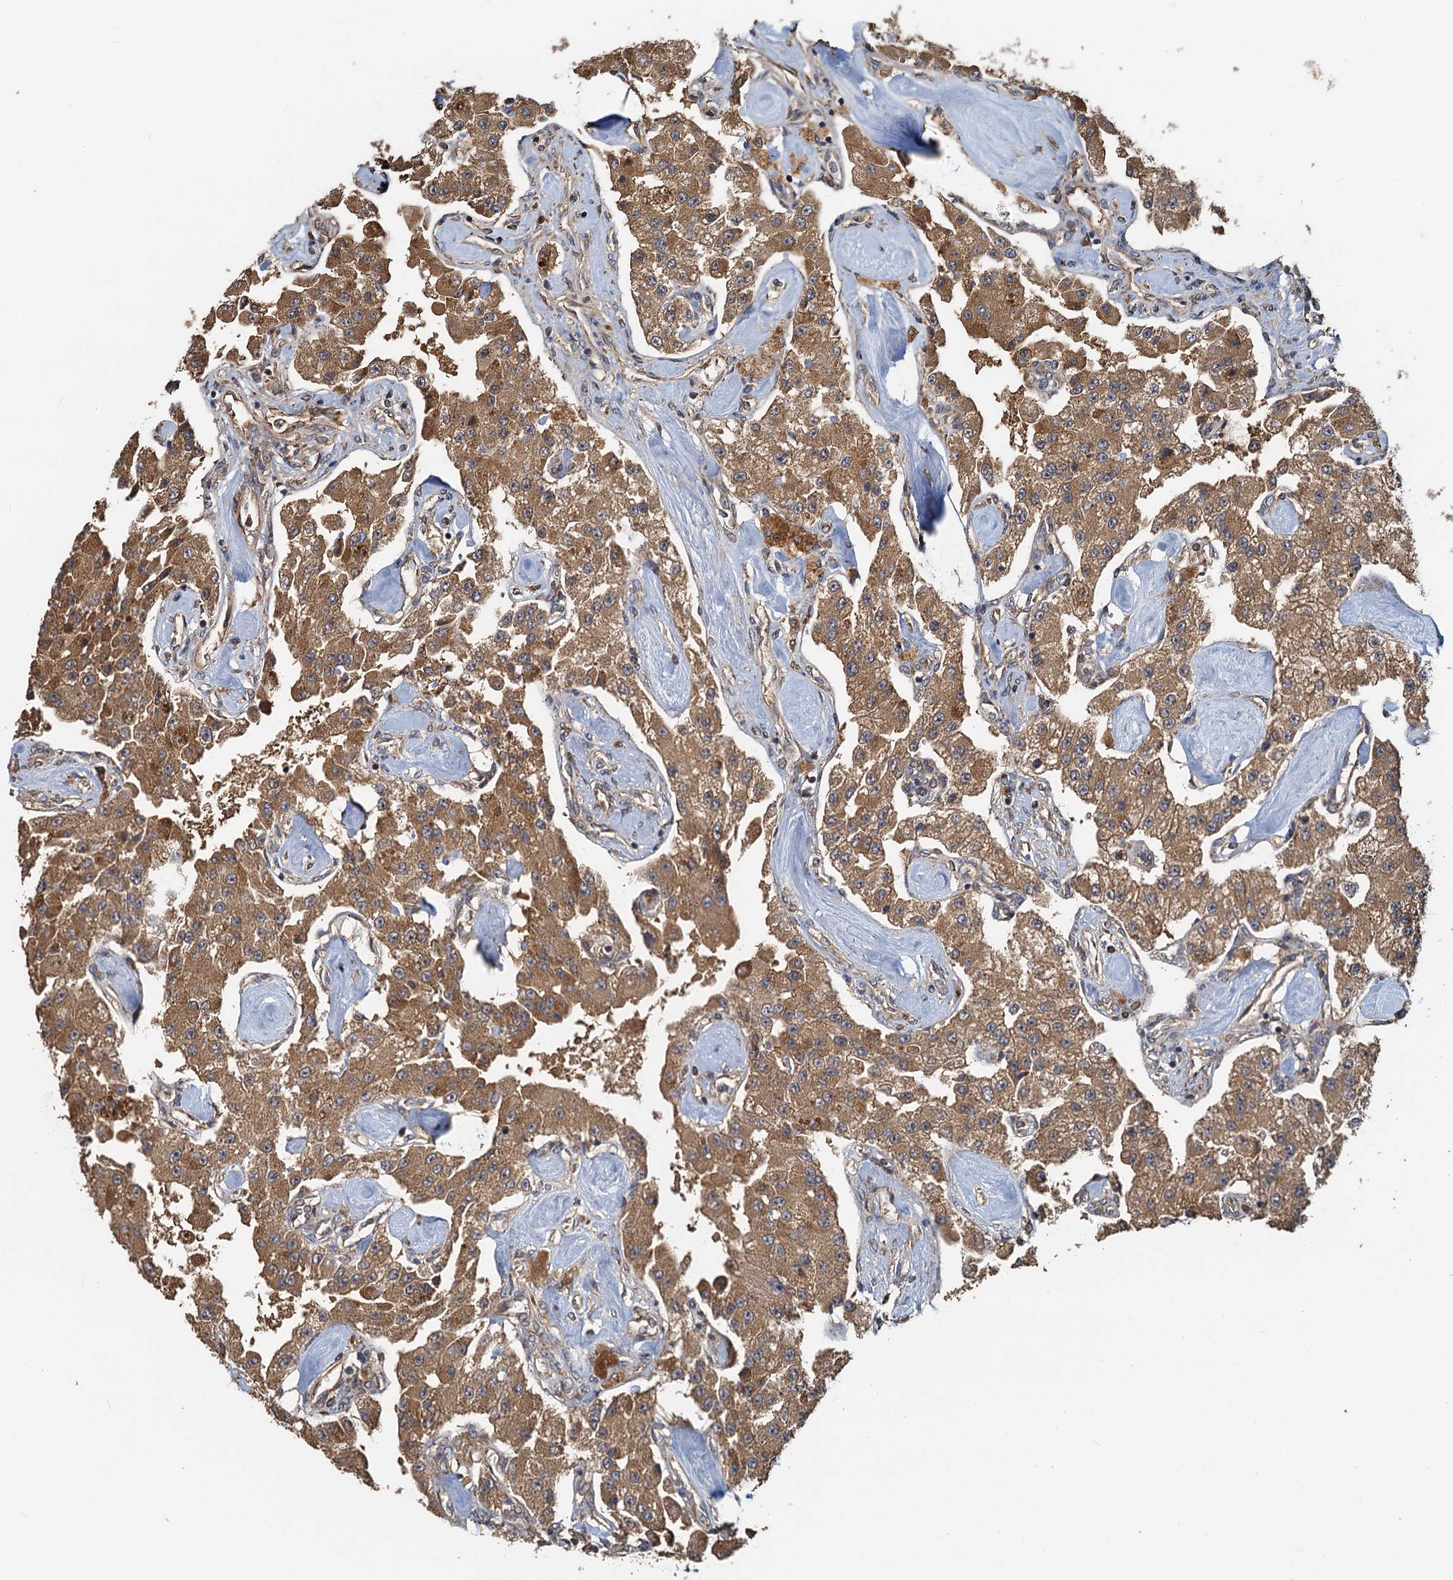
{"staining": {"intensity": "moderate", "quantity": ">75%", "location": "cytoplasmic/membranous"}, "tissue": "carcinoid", "cell_type": "Tumor cells", "image_type": "cancer", "snomed": [{"axis": "morphology", "description": "Carcinoid, malignant, NOS"}, {"axis": "topography", "description": "Pancreas"}], "caption": "High-magnification brightfield microscopy of carcinoid stained with DAB (3,3'-diaminobenzidine) (brown) and counterstained with hematoxylin (blue). tumor cells exhibit moderate cytoplasmic/membranous positivity is appreciated in about>75% of cells.", "gene": "HYI", "patient": {"sex": "male", "age": 41}}